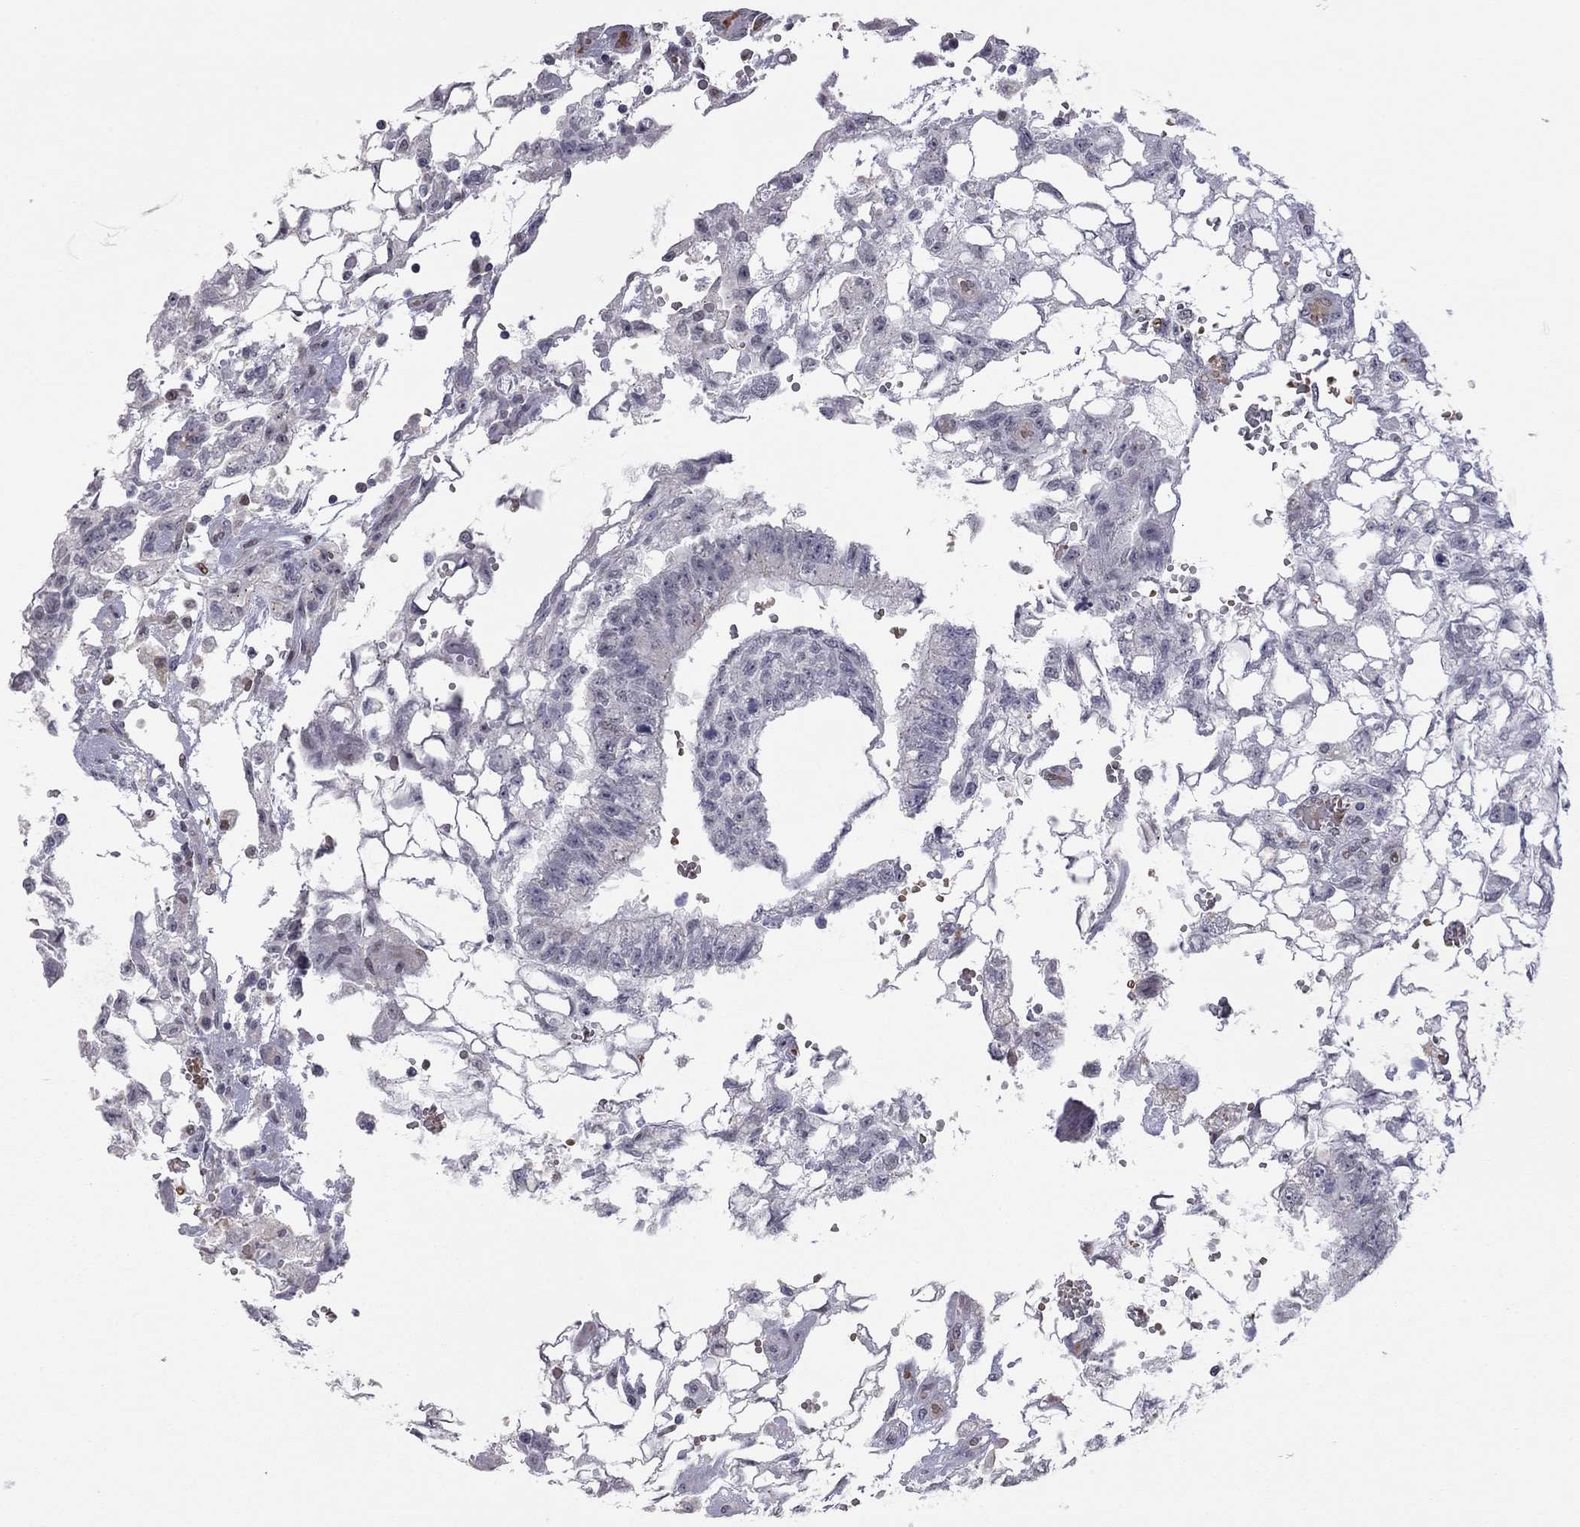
{"staining": {"intensity": "negative", "quantity": "none", "location": "none"}, "tissue": "testis cancer", "cell_type": "Tumor cells", "image_type": "cancer", "snomed": [{"axis": "morphology", "description": "Carcinoma, Embryonal, NOS"}, {"axis": "topography", "description": "Testis"}], "caption": "A high-resolution photomicrograph shows IHC staining of testis embryonal carcinoma, which displays no significant staining in tumor cells. The staining was performed using DAB to visualize the protein expression in brown, while the nuclei were stained in blue with hematoxylin (Magnification: 20x).", "gene": "MC3R", "patient": {"sex": "male", "age": 32}}